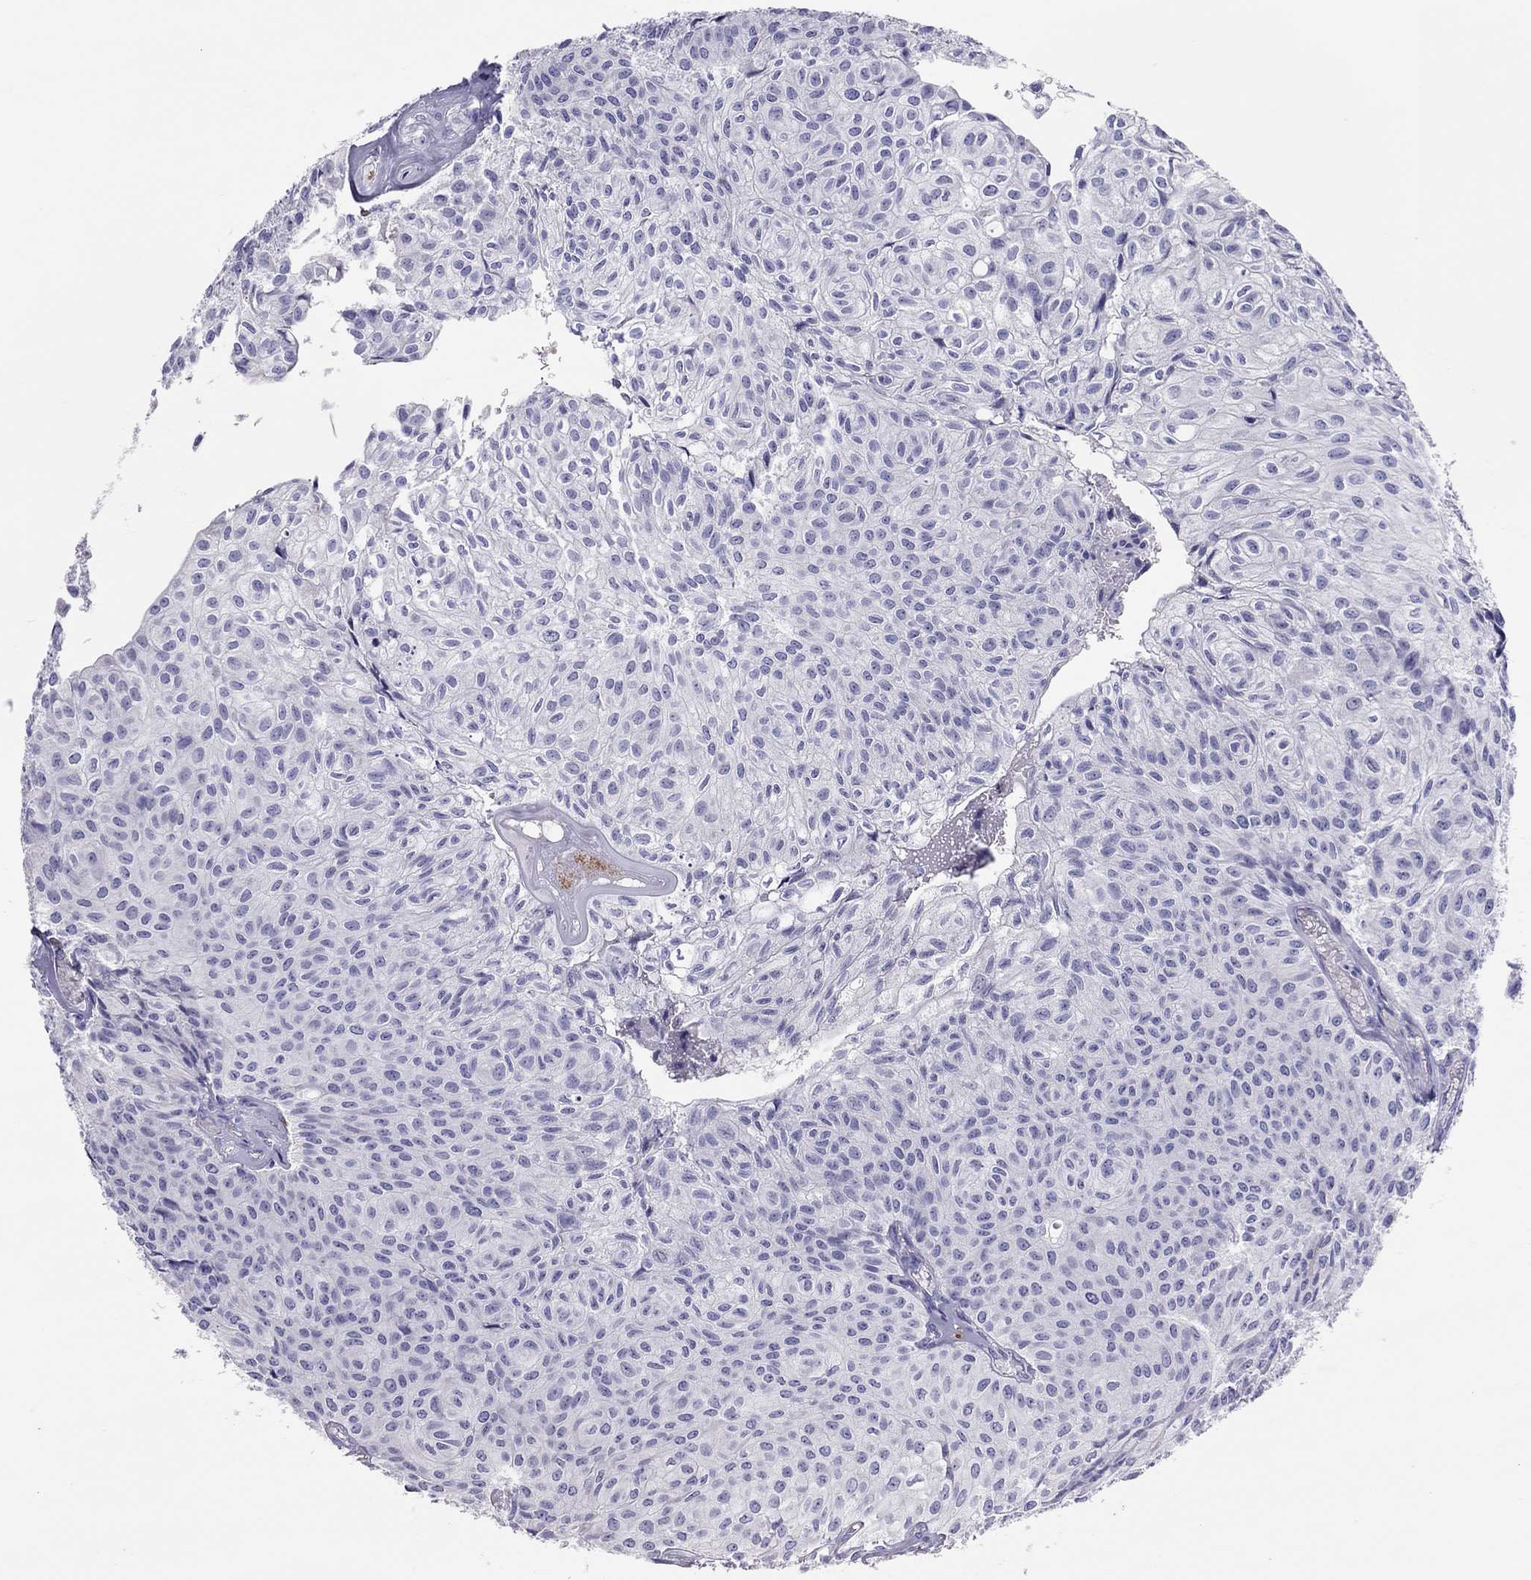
{"staining": {"intensity": "negative", "quantity": "none", "location": "none"}, "tissue": "urothelial cancer", "cell_type": "Tumor cells", "image_type": "cancer", "snomed": [{"axis": "morphology", "description": "Urothelial carcinoma, Low grade"}, {"axis": "topography", "description": "Urinary bladder"}], "caption": "Urothelial carcinoma (low-grade) was stained to show a protein in brown. There is no significant positivity in tumor cells. (DAB immunohistochemistry (IHC) visualized using brightfield microscopy, high magnification).", "gene": "ADORA2A", "patient": {"sex": "male", "age": 89}}